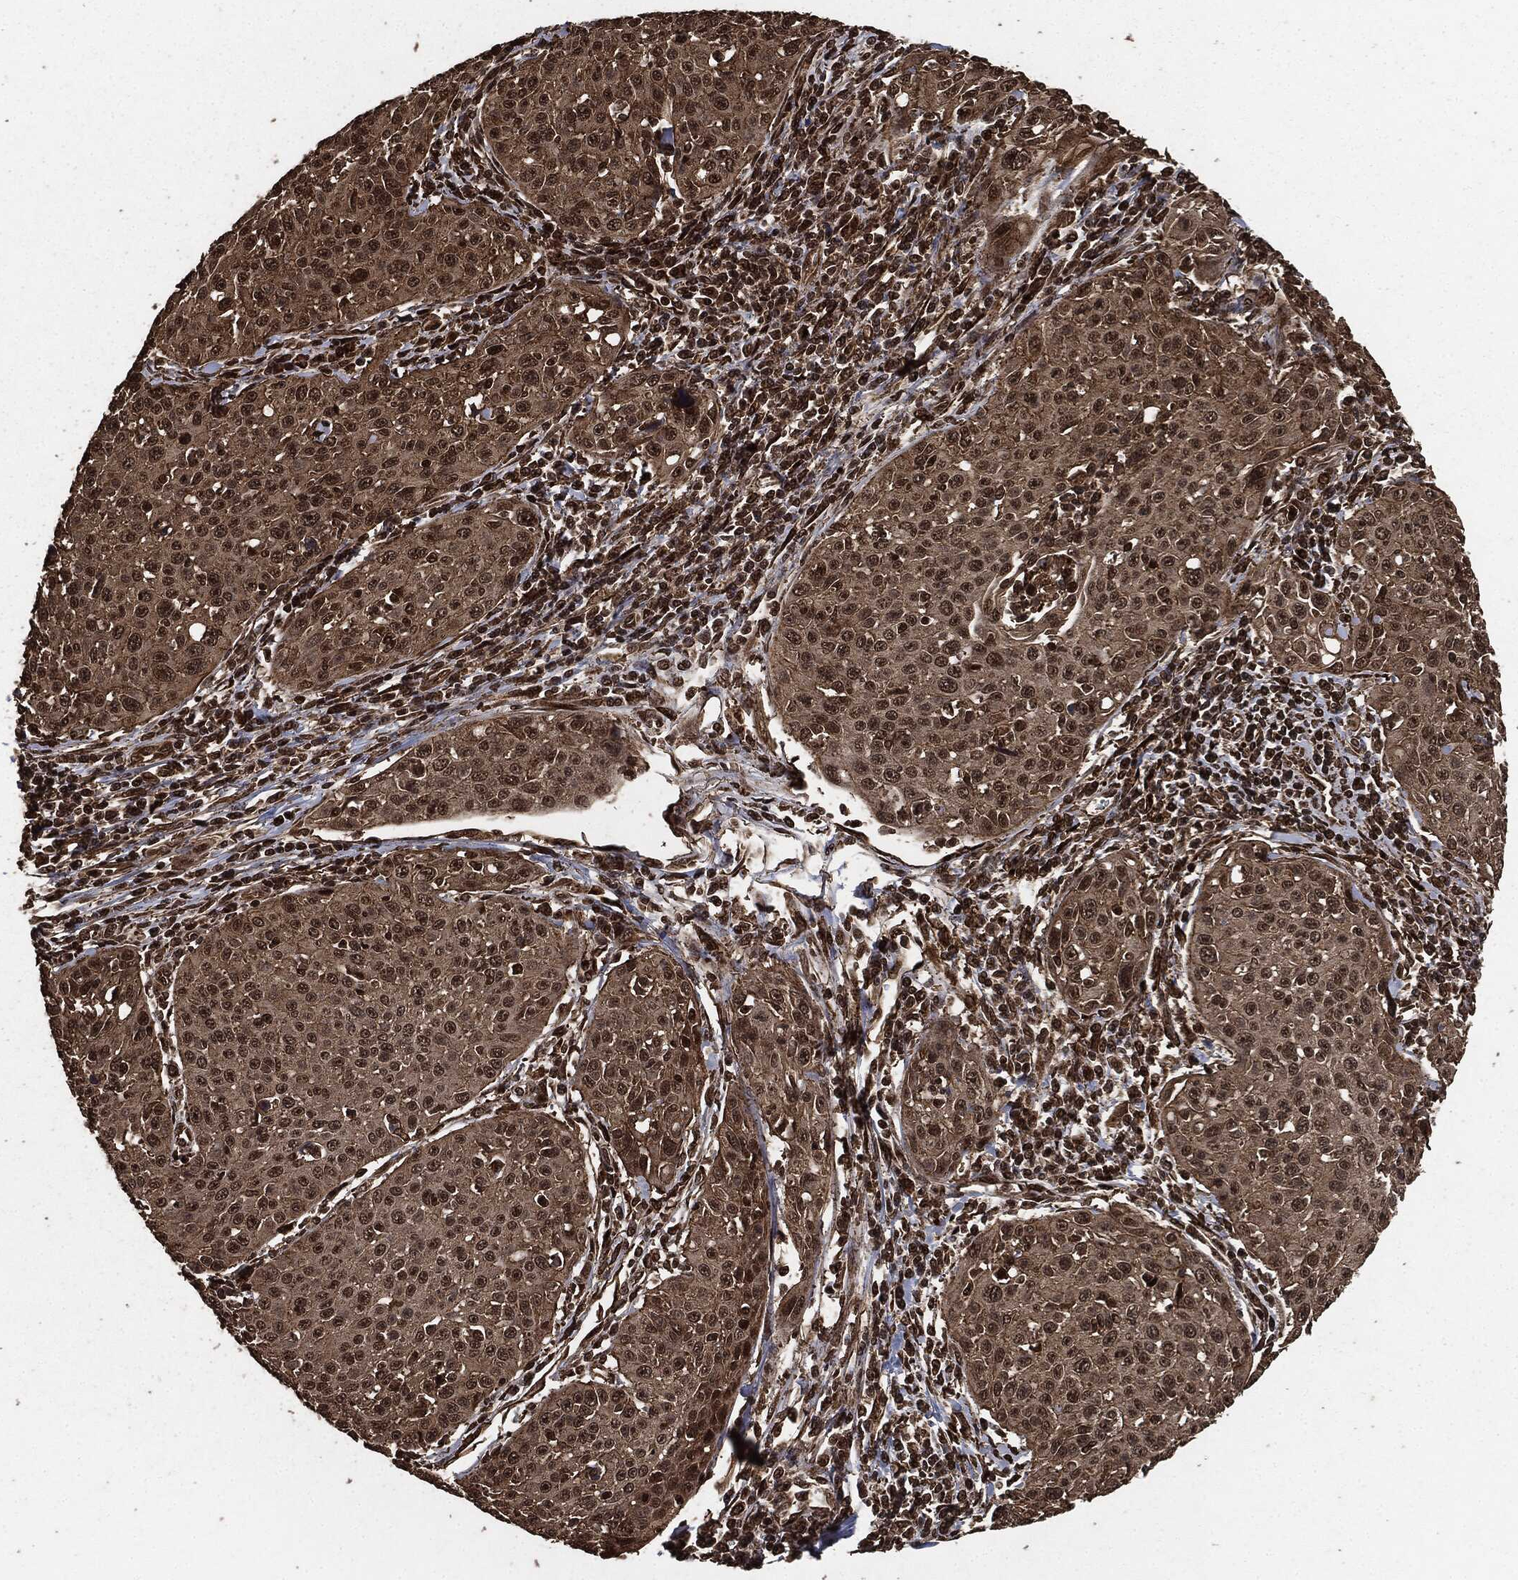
{"staining": {"intensity": "strong", "quantity": "25%-75%", "location": "nuclear"}, "tissue": "cervical cancer", "cell_type": "Tumor cells", "image_type": "cancer", "snomed": [{"axis": "morphology", "description": "Squamous cell carcinoma, NOS"}, {"axis": "topography", "description": "Cervix"}], "caption": "There is high levels of strong nuclear positivity in tumor cells of squamous cell carcinoma (cervical), as demonstrated by immunohistochemical staining (brown color).", "gene": "EGFR", "patient": {"sex": "female", "age": 26}}